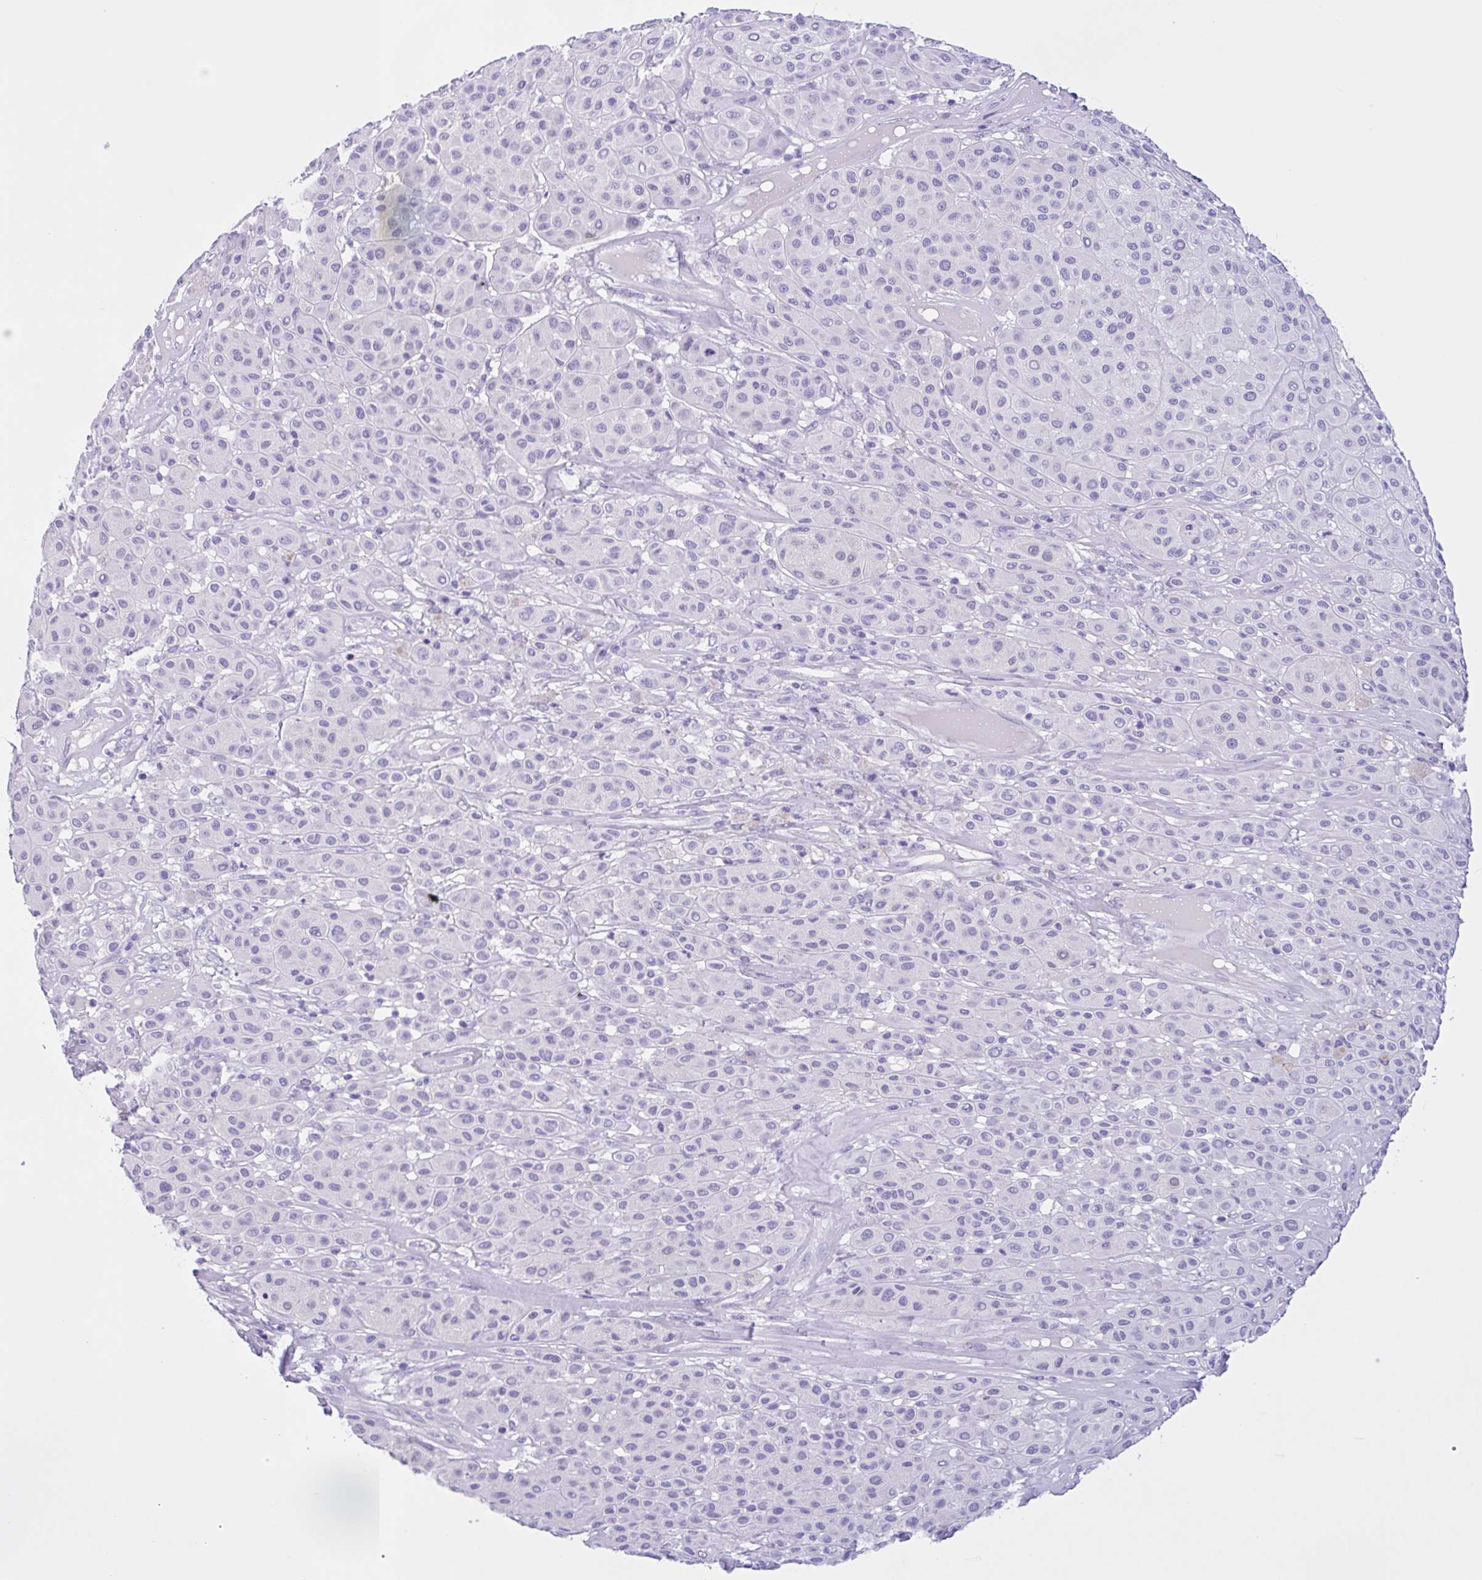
{"staining": {"intensity": "negative", "quantity": "none", "location": "none"}, "tissue": "melanoma", "cell_type": "Tumor cells", "image_type": "cancer", "snomed": [{"axis": "morphology", "description": "Malignant melanoma, Metastatic site"}, {"axis": "topography", "description": "Smooth muscle"}], "caption": "The immunohistochemistry micrograph has no significant positivity in tumor cells of melanoma tissue.", "gene": "ZNF319", "patient": {"sex": "male", "age": 41}}